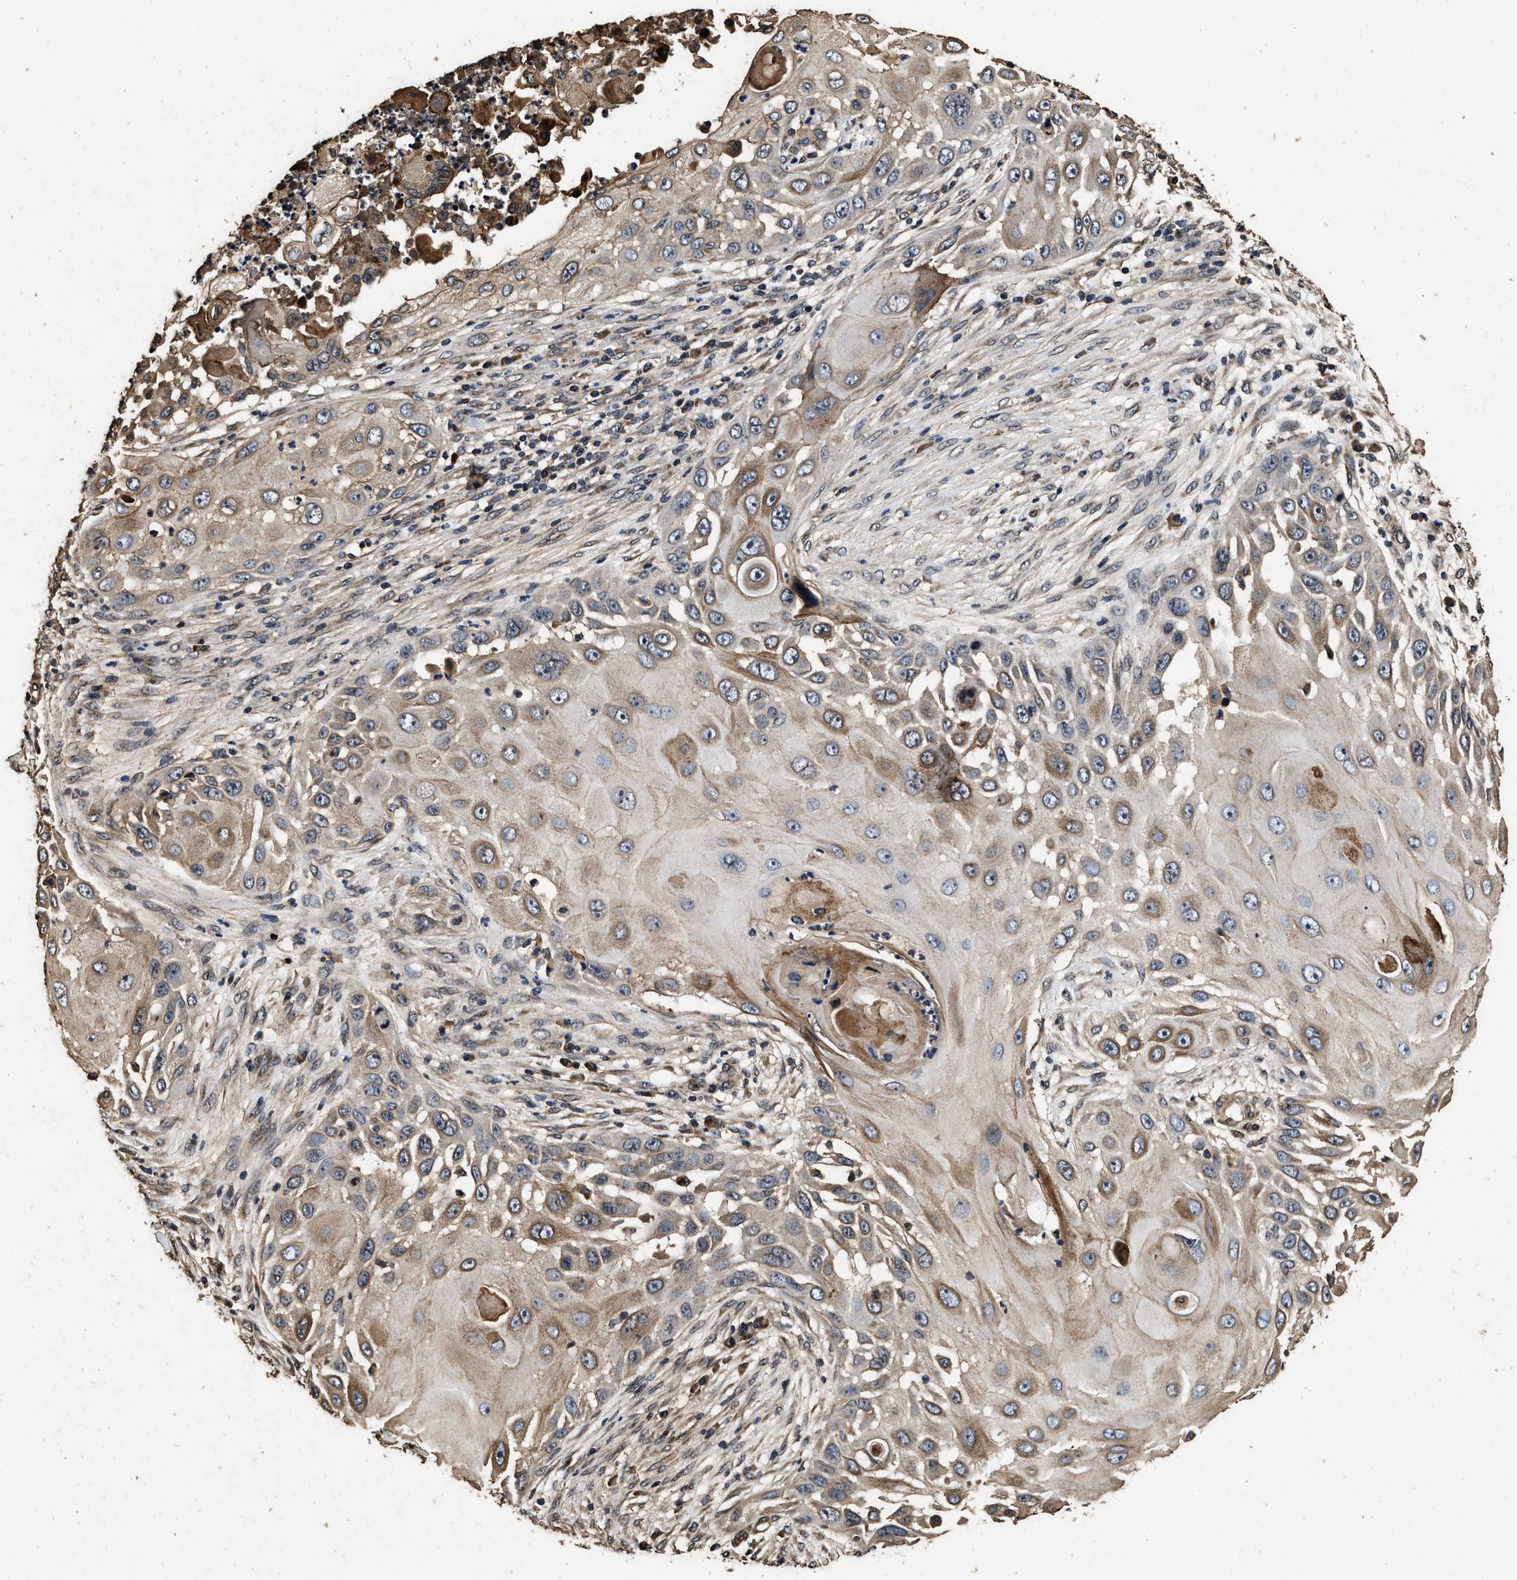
{"staining": {"intensity": "moderate", "quantity": "25%-75%", "location": "cytoplasmic/membranous"}, "tissue": "skin cancer", "cell_type": "Tumor cells", "image_type": "cancer", "snomed": [{"axis": "morphology", "description": "Squamous cell carcinoma, NOS"}, {"axis": "topography", "description": "Skin"}], "caption": "A brown stain highlights moderate cytoplasmic/membranous positivity of a protein in skin squamous cell carcinoma tumor cells. (DAB IHC, brown staining for protein, blue staining for nuclei).", "gene": "ACCS", "patient": {"sex": "female", "age": 44}}